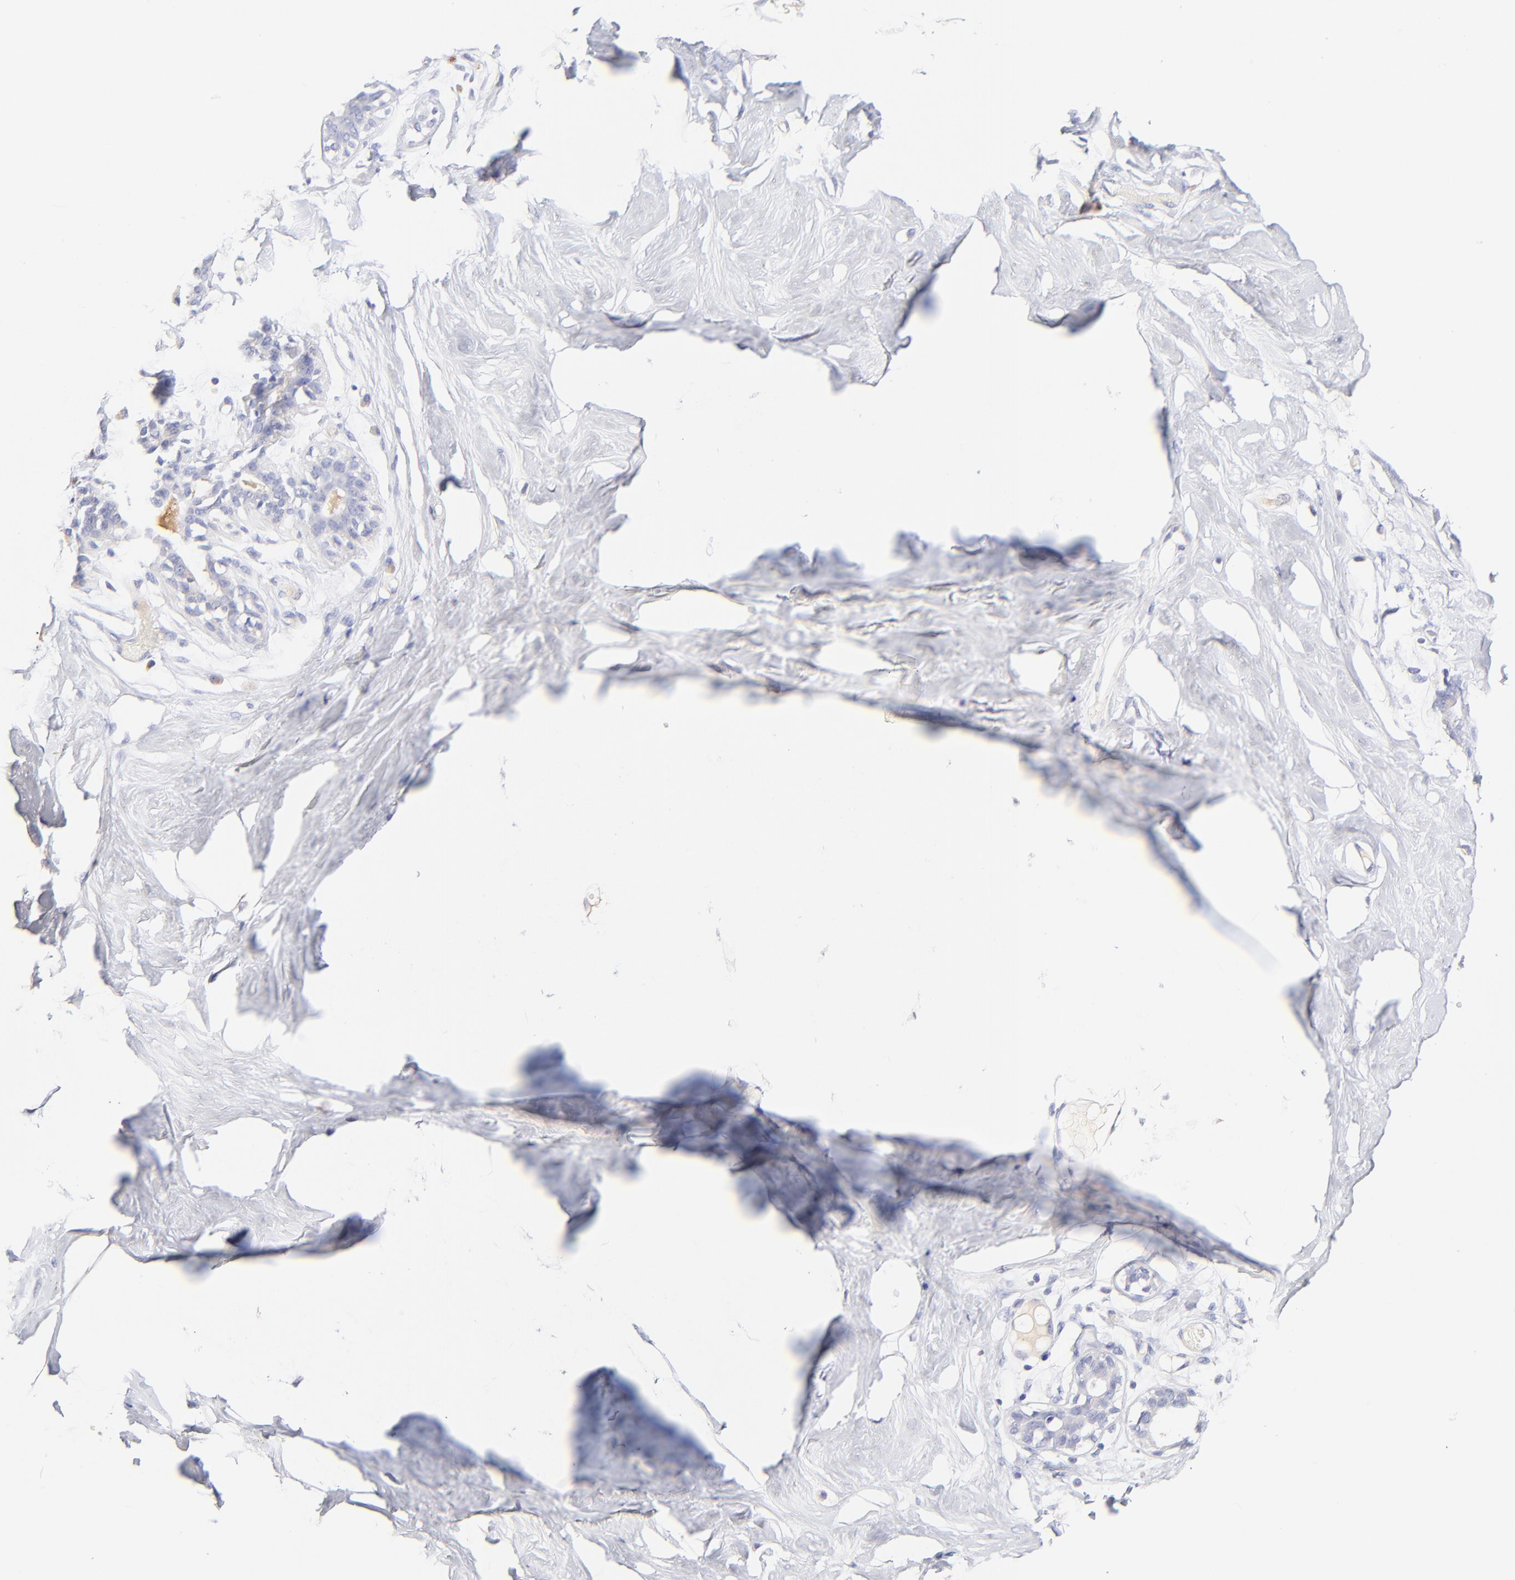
{"staining": {"intensity": "negative", "quantity": "none", "location": "none"}, "tissue": "breast", "cell_type": "Adipocytes", "image_type": "normal", "snomed": [{"axis": "morphology", "description": "Normal tissue, NOS"}, {"axis": "topography", "description": "Breast"}, {"axis": "topography", "description": "Soft tissue"}], "caption": "Normal breast was stained to show a protein in brown. There is no significant positivity in adipocytes. Brightfield microscopy of immunohistochemistry stained with DAB (3,3'-diaminobenzidine) (brown) and hematoxylin (blue), captured at high magnification.", "gene": "ASB9", "patient": {"sex": "female", "age": 25}}